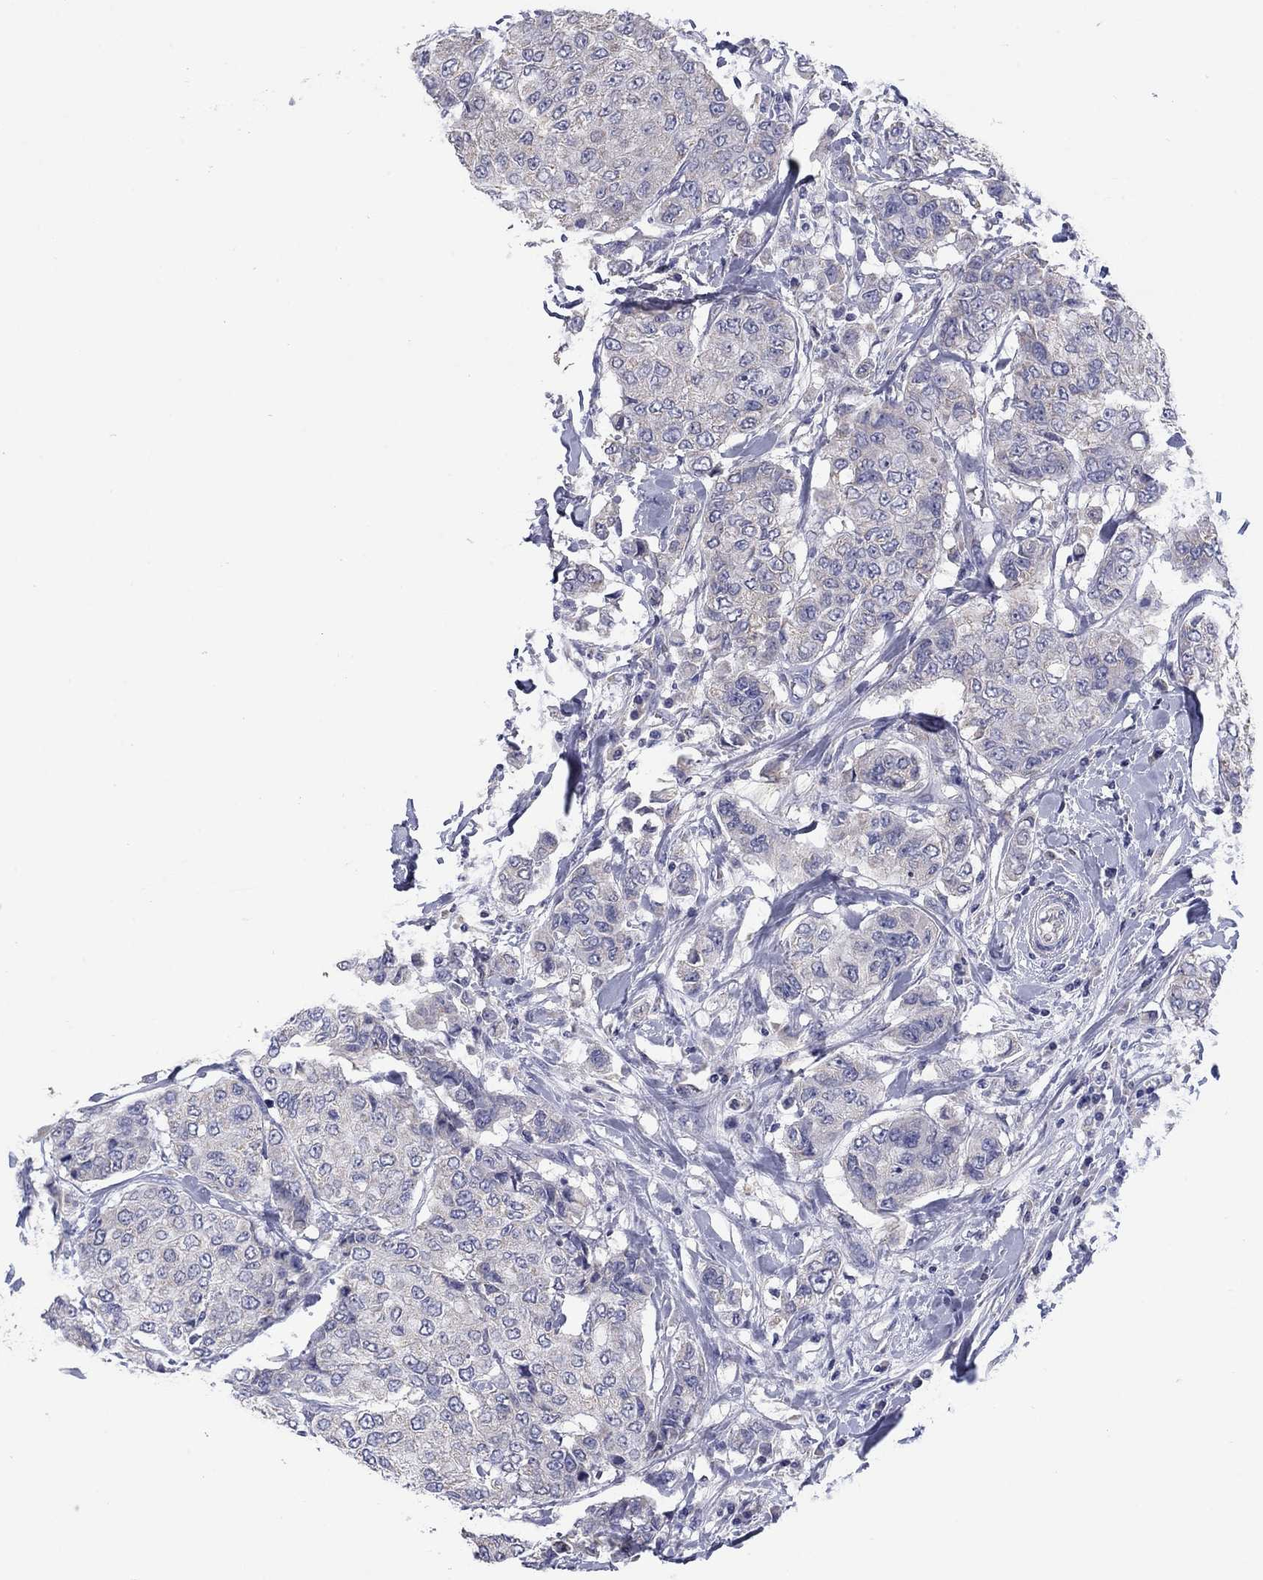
{"staining": {"intensity": "negative", "quantity": "none", "location": "none"}, "tissue": "breast cancer", "cell_type": "Tumor cells", "image_type": "cancer", "snomed": [{"axis": "morphology", "description": "Duct carcinoma"}, {"axis": "topography", "description": "Breast"}], "caption": "A high-resolution image shows immunohistochemistry (IHC) staining of breast intraductal carcinoma, which exhibits no significant expression in tumor cells. Nuclei are stained in blue.", "gene": "FRK", "patient": {"sex": "female", "age": 27}}